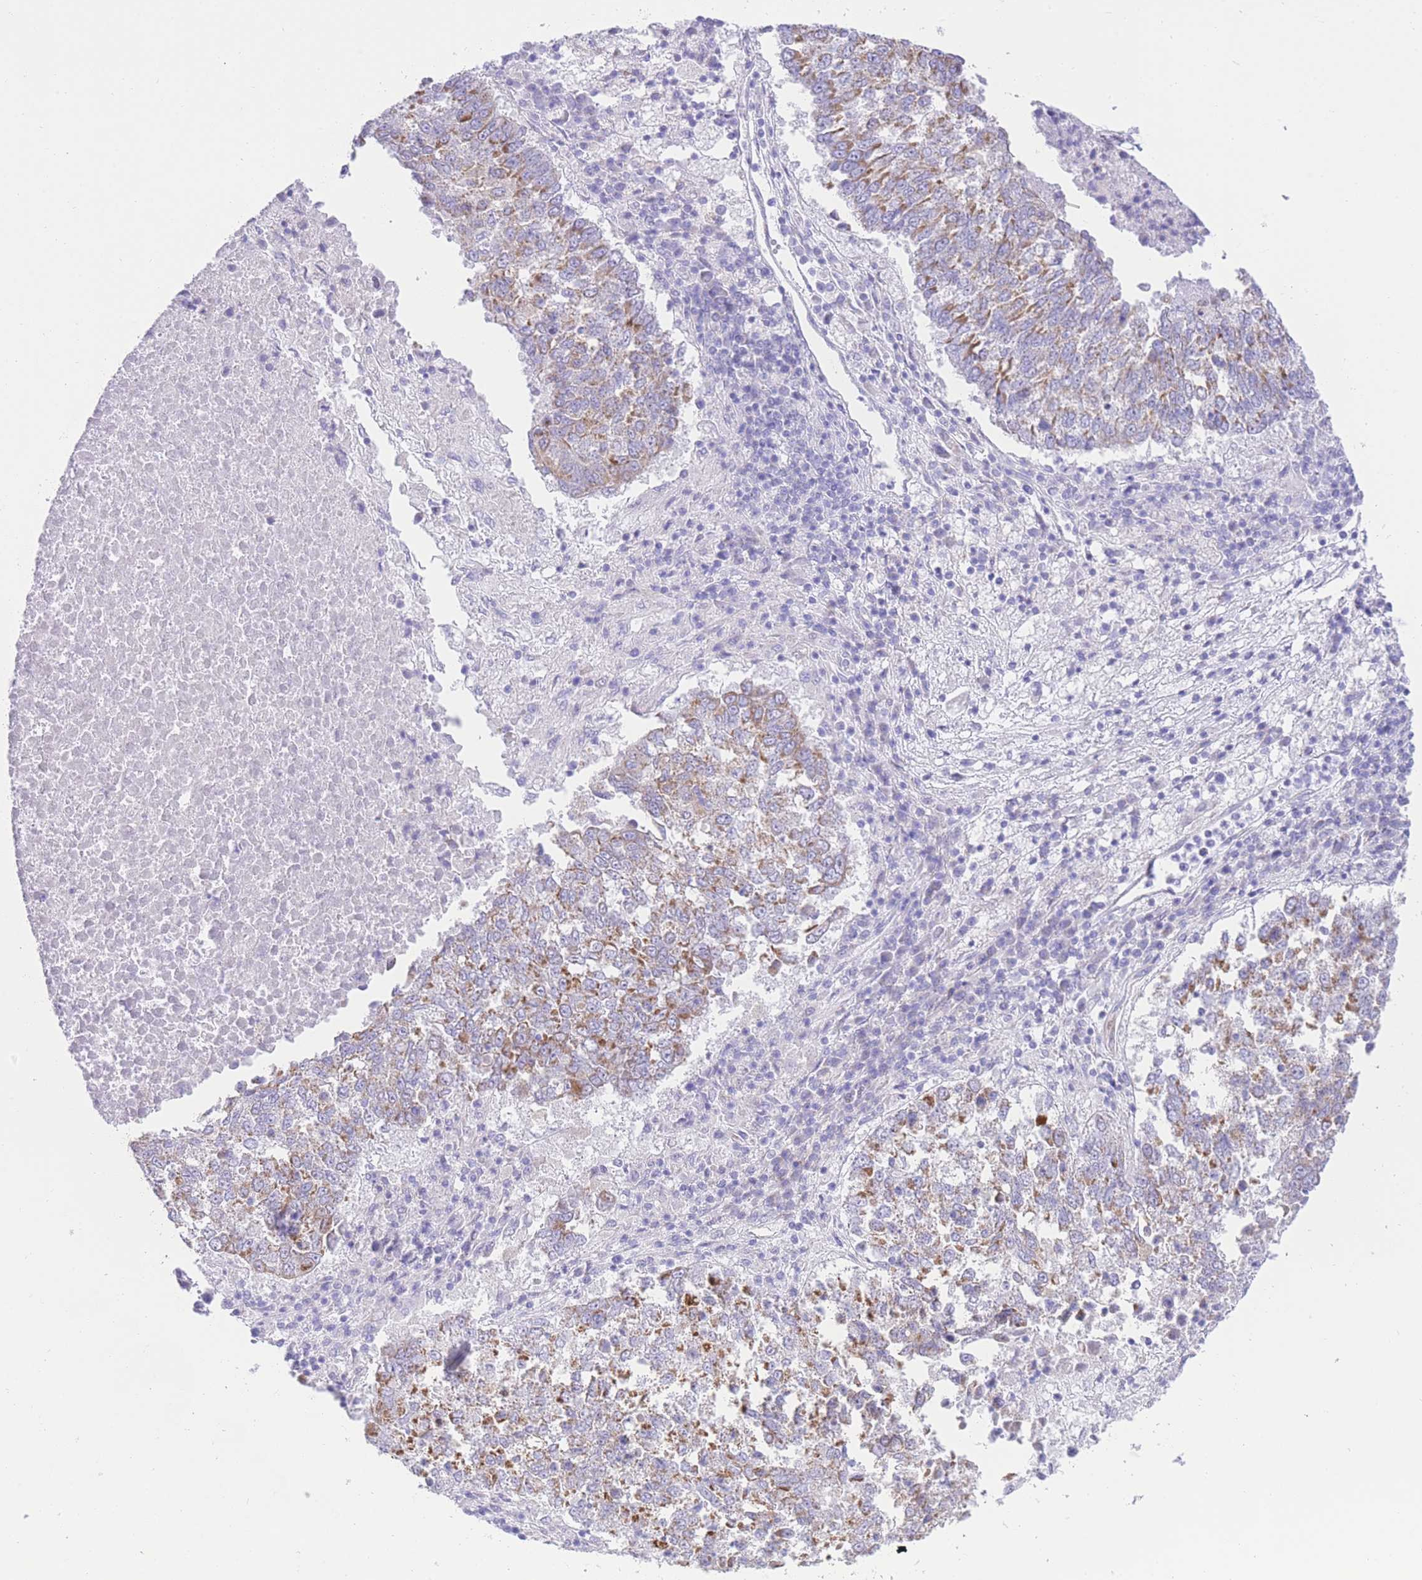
{"staining": {"intensity": "moderate", "quantity": ">75%", "location": "cytoplasmic/membranous"}, "tissue": "lung cancer", "cell_type": "Tumor cells", "image_type": "cancer", "snomed": [{"axis": "morphology", "description": "Squamous cell carcinoma, NOS"}, {"axis": "topography", "description": "Lung"}], "caption": "The image exhibits staining of lung cancer, revealing moderate cytoplasmic/membranous protein expression (brown color) within tumor cells.", "gene": "ACSM4", "patient": {"sex": "male", "age": 73}}